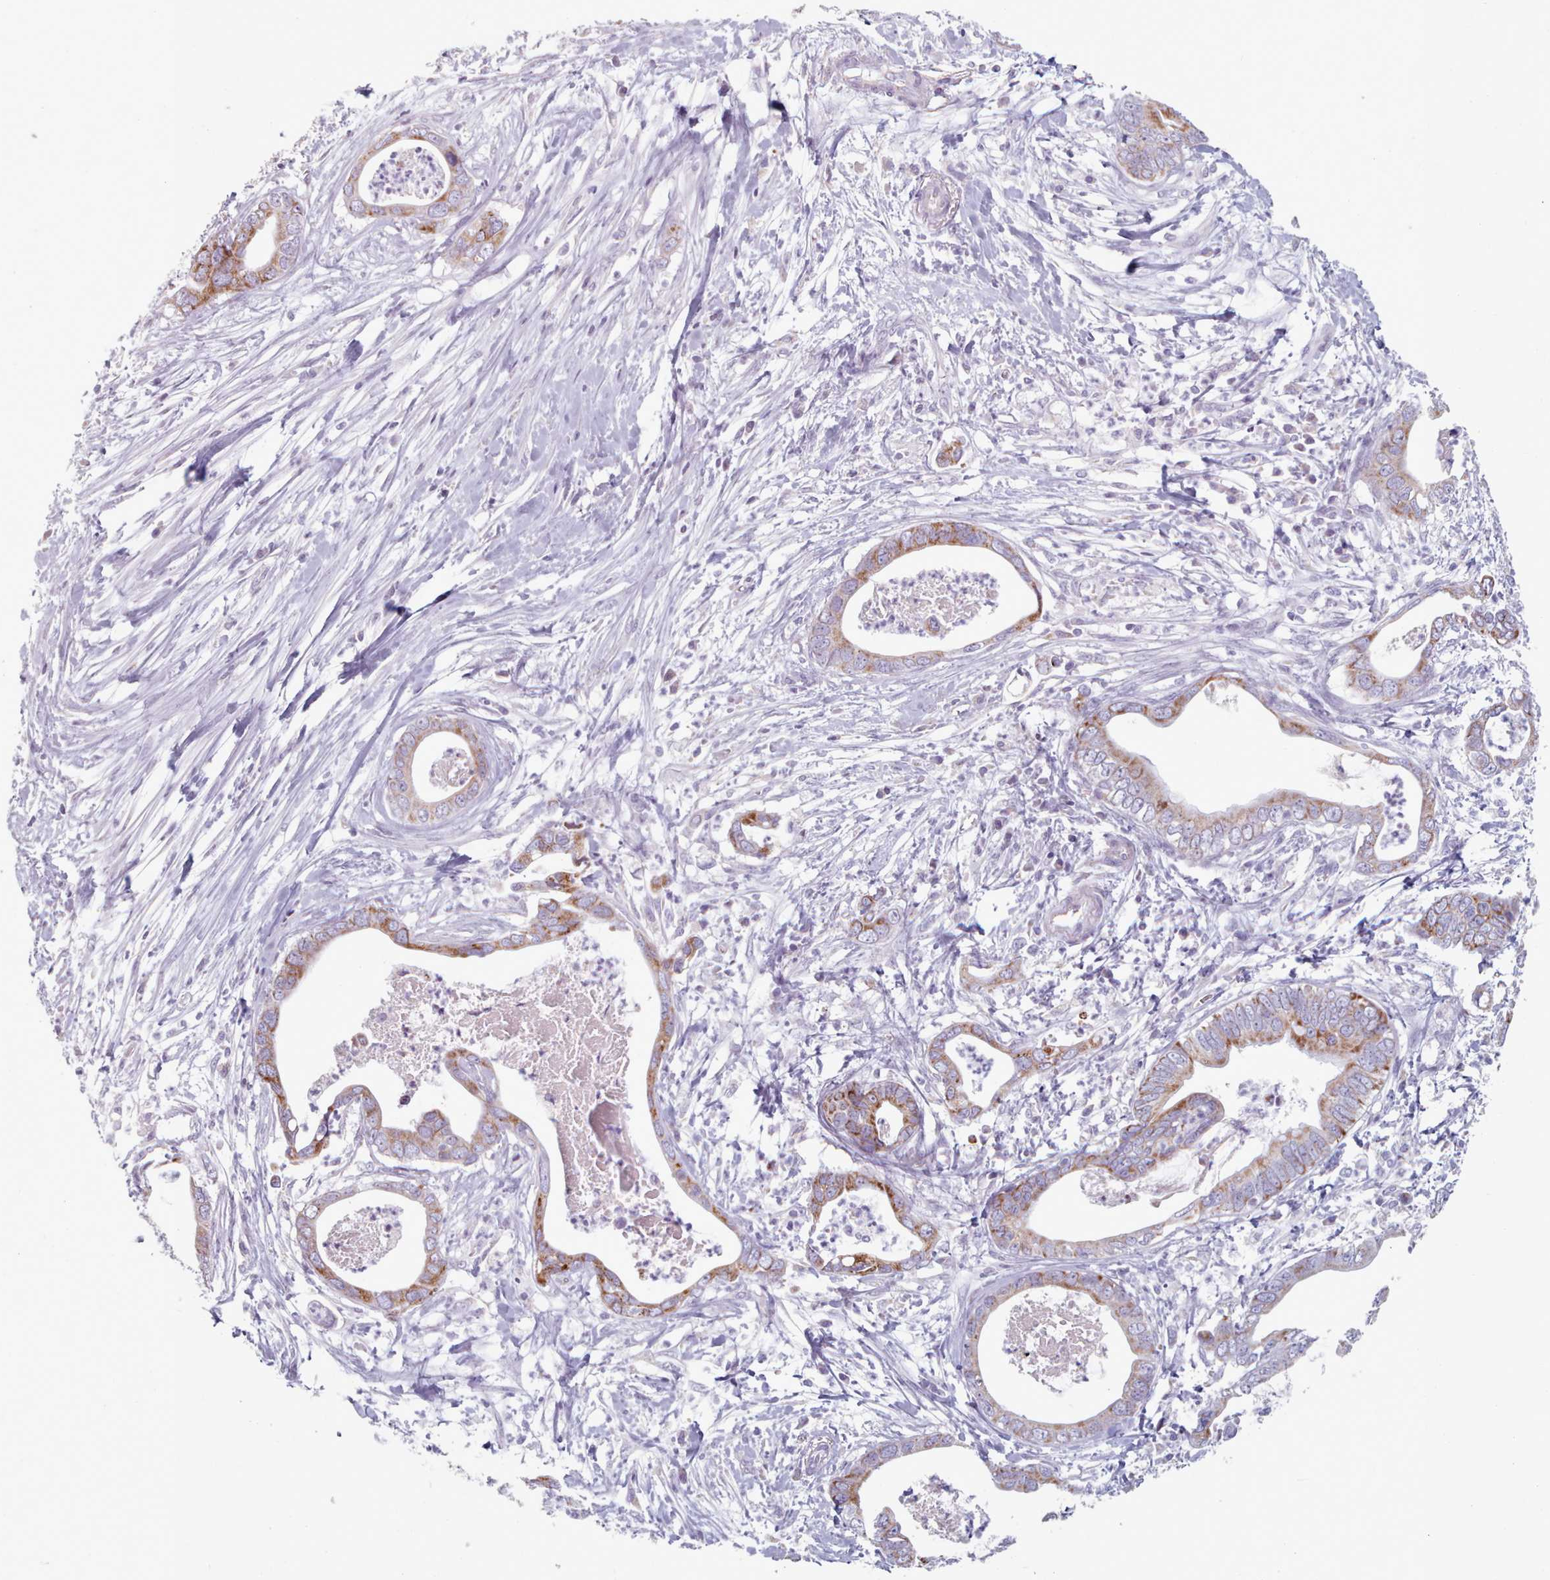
{"staining": {"intensity": "moderate", "quantity": "25%-75%", "location": "cytoplasmic/membranous"}, "tissue": "pancreatic cancer", "cell_type": "Tumor cells", "image_type": "cancer", "snomed": [{"axis": "morphology", "description": "Adenocarcinoma, NOS"}, {"axis": "topography", "description": "Pancreas"}], "caption": "Immunohistochemistry (IHC) micrograph of neoplastic tissue: human pancreatic adenocarcinoma stained using immunohistochemistry displays medium levels of moderate protein expression localized specifically in the cytoplasmic/membranous of tumor cells, appearing as a cytoplasmic/membranous brown color.", "gene": "FAM170B", "patient": {"sex": "male", "age": 75}}